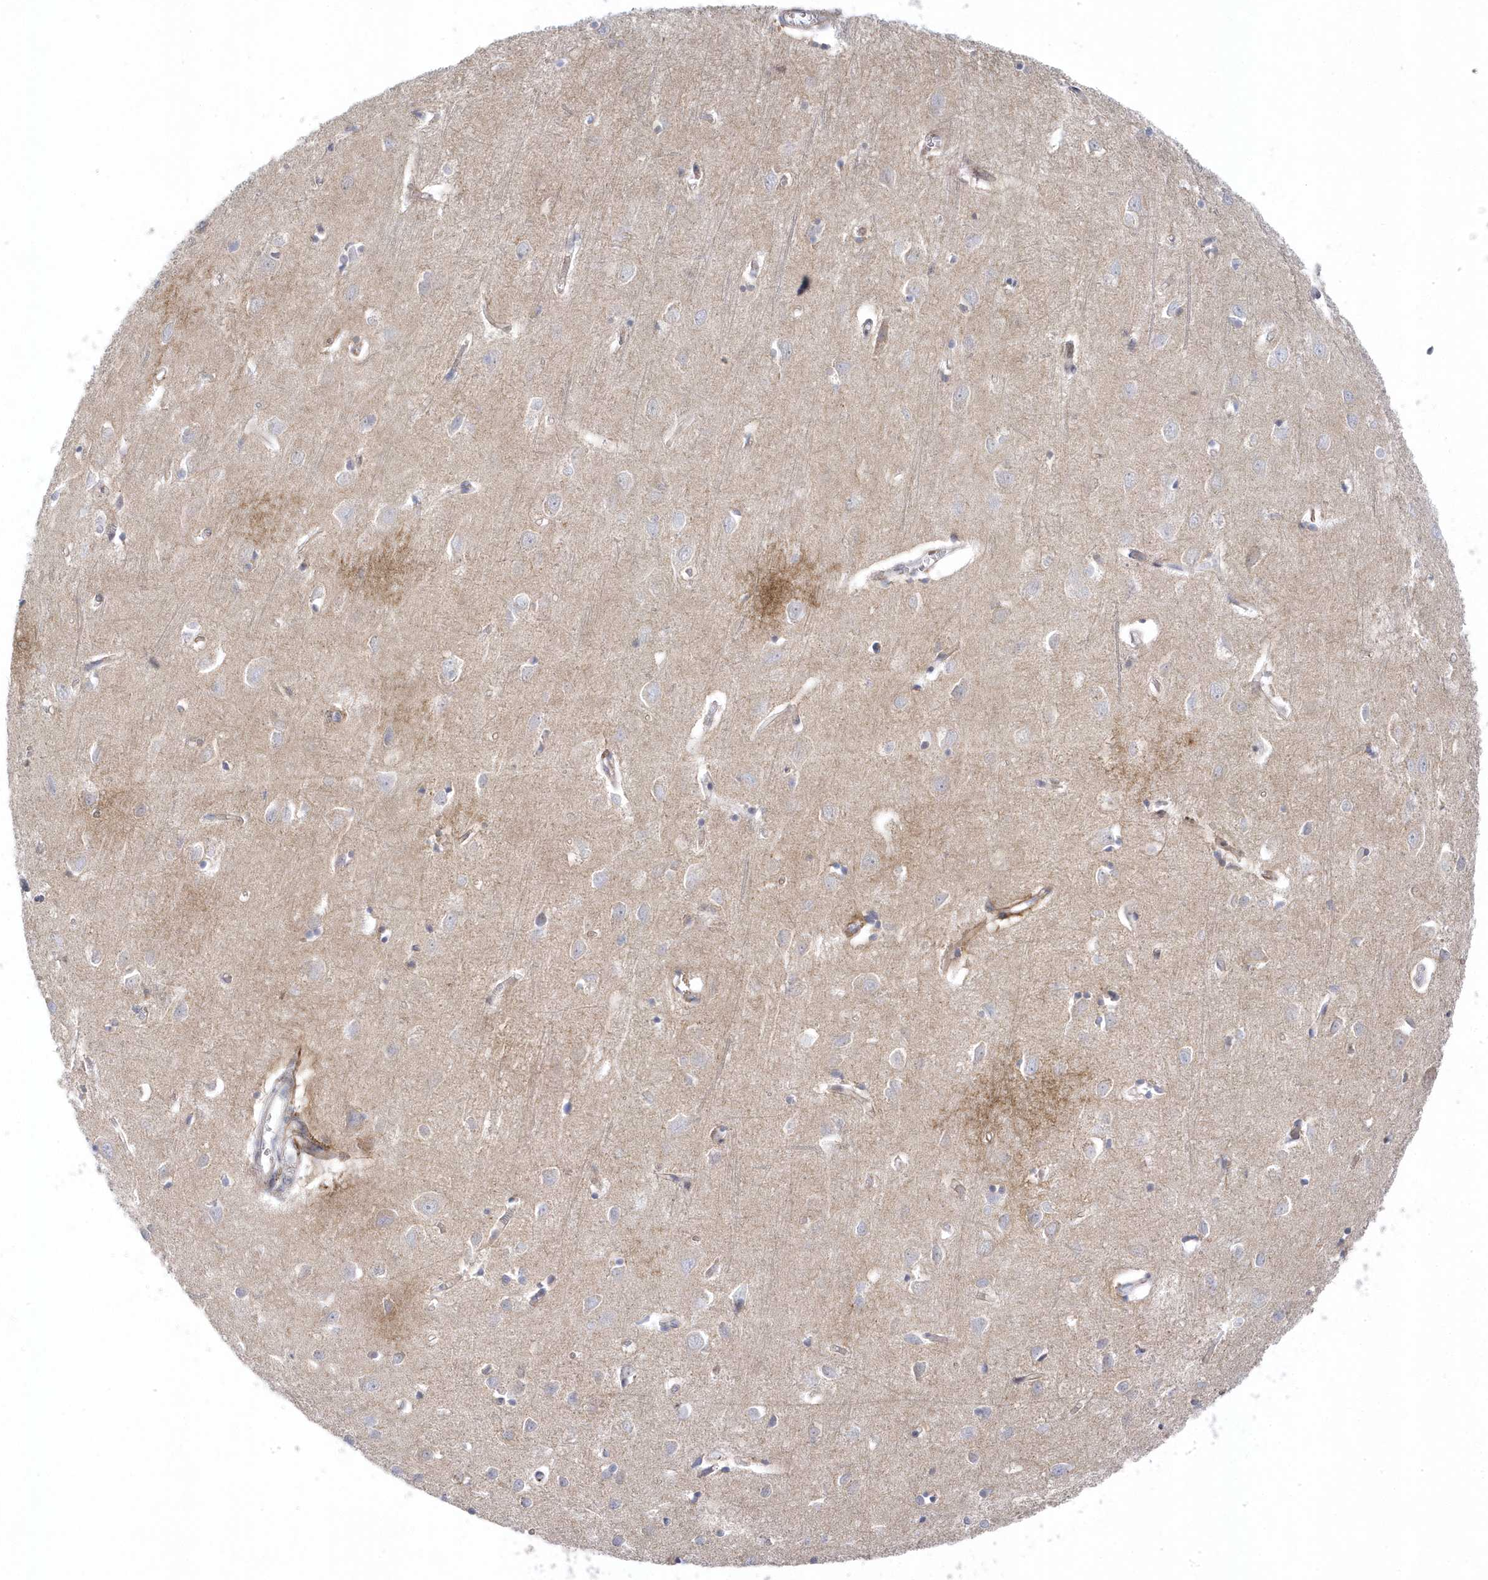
{"staining": {"intensity": "moderate", "quantity": "25%-75%", "location": "cytoplasmic/membranous"}, "tissue": "cerebral cortex", "cell_type": "Endothelial cells", "image_type": "normal", "snomed": [{"axis": "morphology", "description": "Normal tissue, NOS"}, {"axis": "topography", "description": "Cerebral cortex"}], "caption": "Immunohistochemical staining of benign human cerebral cortex exhibits medium levels of moderate cytoplasmic/membranous positivity in approximately 25%-75% of endothelial cells. Immunohistochemistry (ihc) stains the protein in brown and the nuclei are stained blue.", "gene": "ANAPC1", "patient": {"sex": "female", "age": 64}}